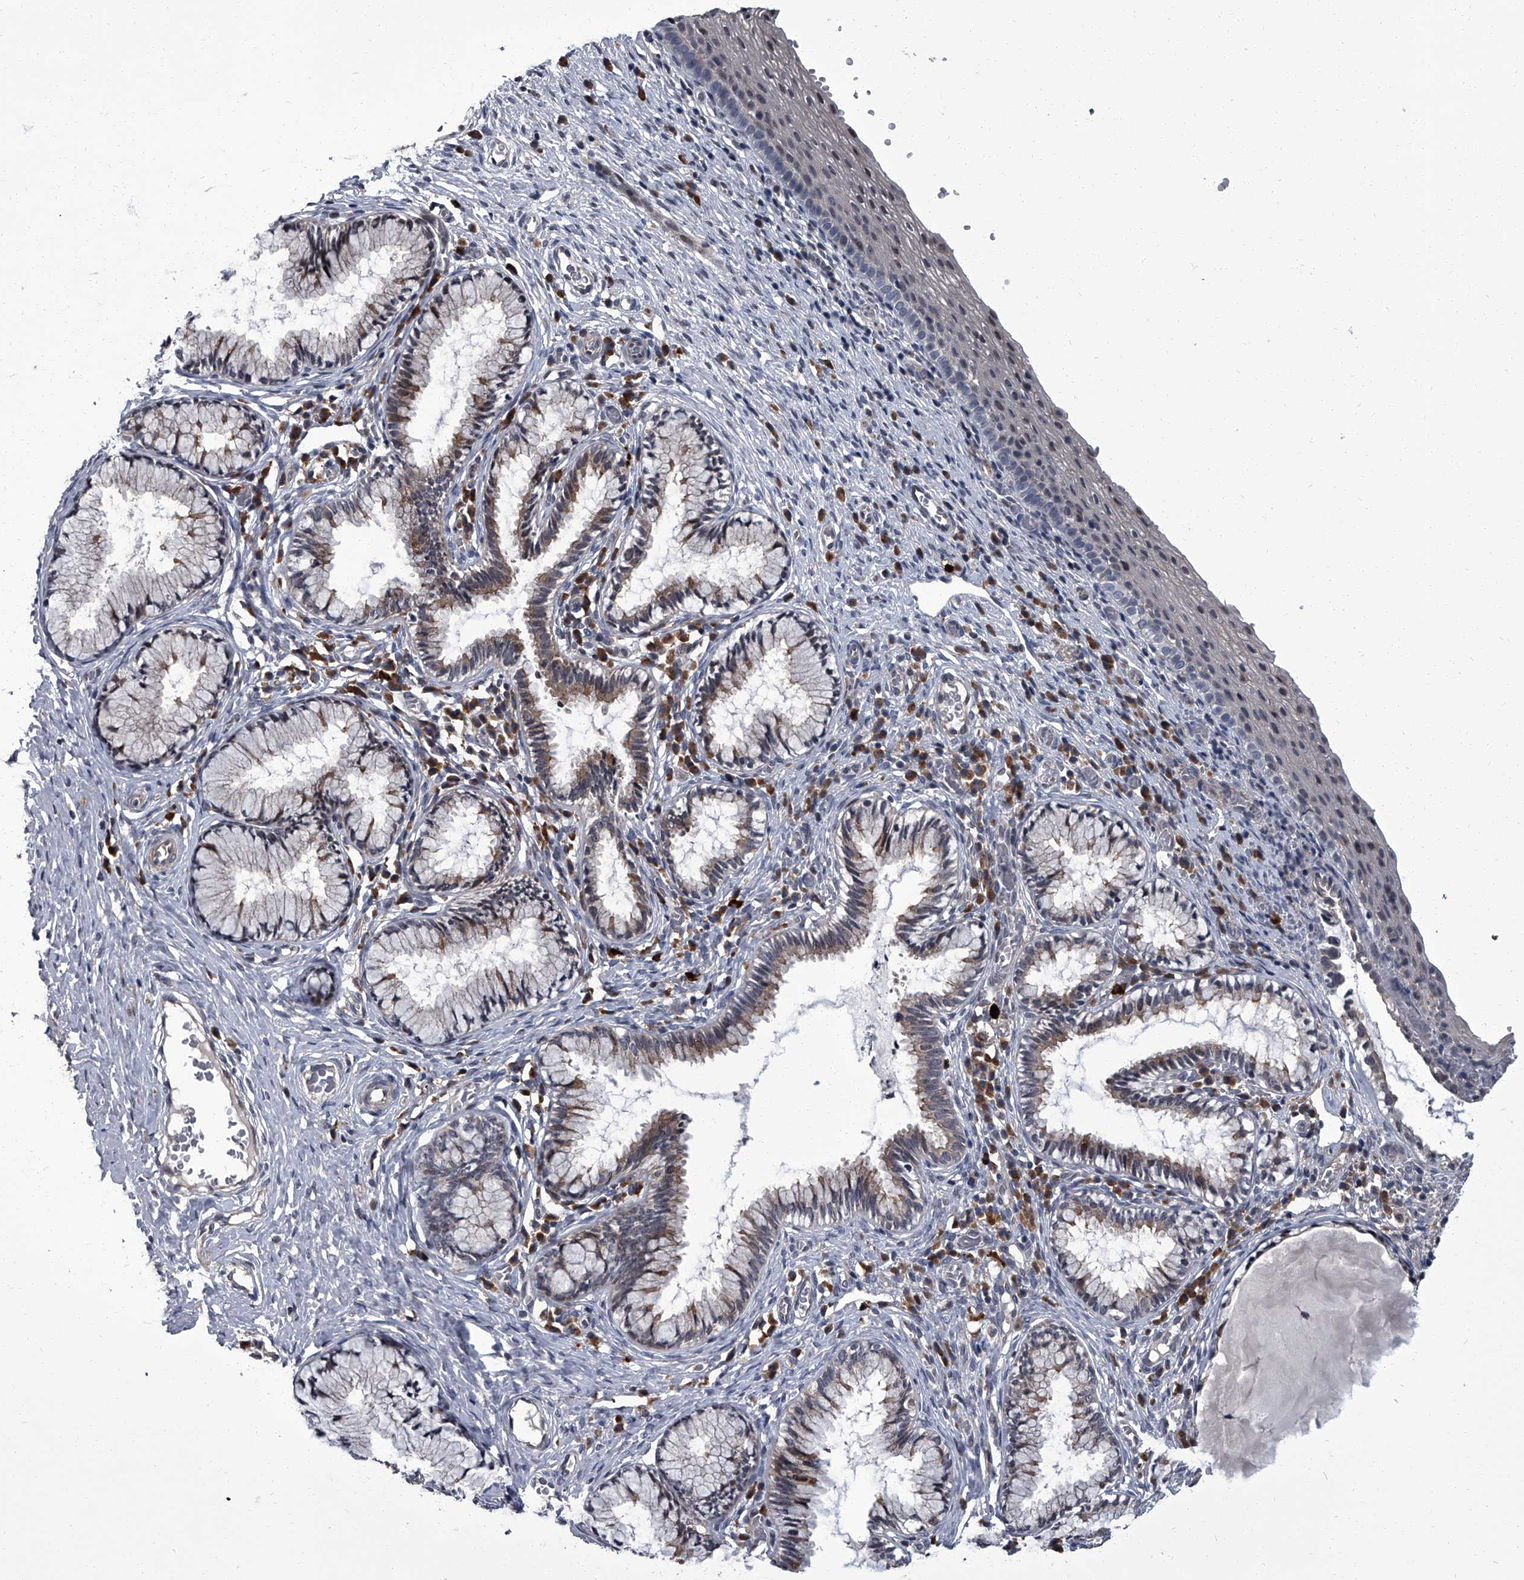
{"staining": {"intensity": "weak", "quantity": "25%-75%", "location": "cytoplasmic/membranous"}, "tissue": "cervix", "cell_type": "Glandular cells", "image_type": "normal", "snomed": [{"axis": "morphology", "description": "Normal tissue, NOS"}, {"axis": "topography", "description": "Cervix"}], "caption": "Immunohistochemical staining of benign cervix demonstrates low levels of weak cytoplasmic/membranous staining in about 25%-75% of glandular cells.", "gene": "ZNF274", "patient": {"sex": "female", "age": 27}}